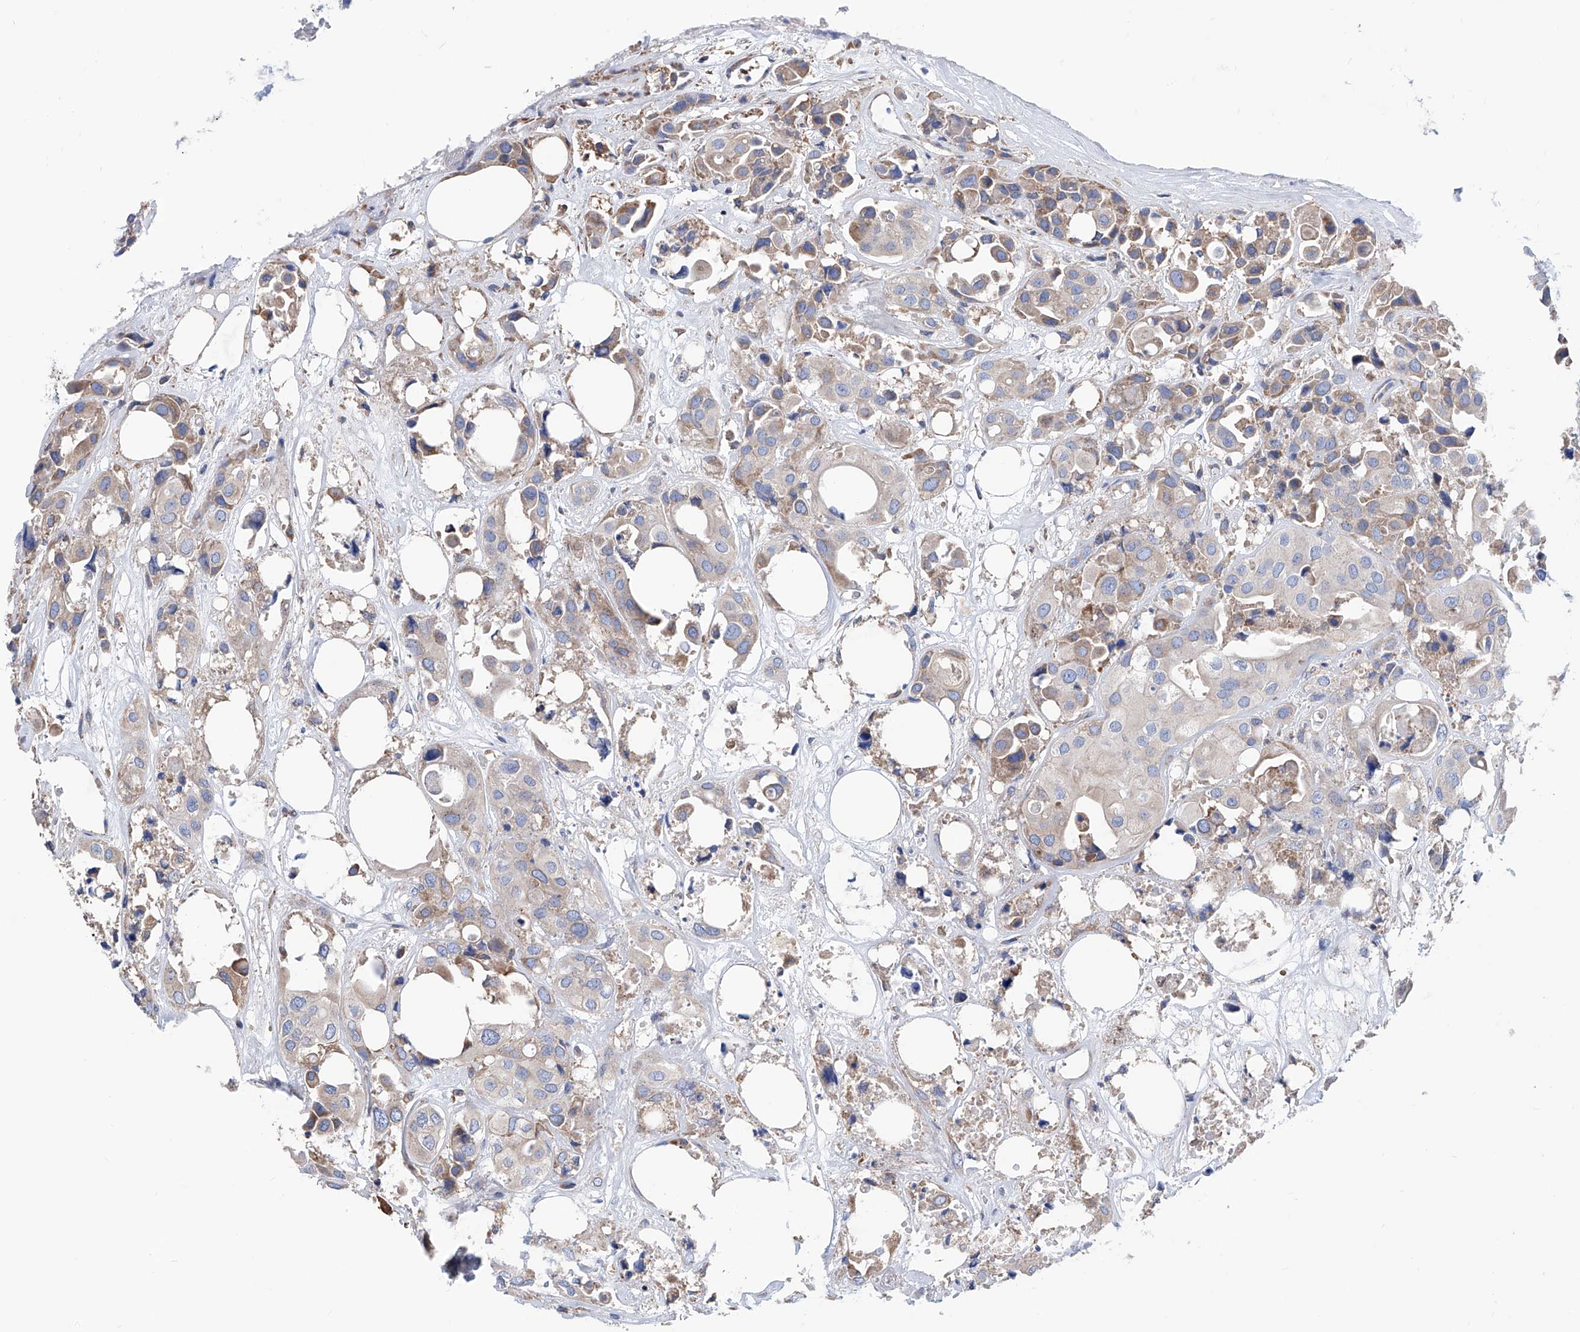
{"staining": {"intensity": "weak", "quantity": "<25%", "location": "cytoplasmic/membranous"}, "tissue": "urothelial cancer", "cell_type": "Tumor cells", "image_type": "cancer", "snomed": [{"axis": "morphology", "description": "Urothelial carcinoma, High grade"}, {"axis": "topography", "description": "Urinary bladder"}], "caption": "The IHC histopathology image has no significant positivity in tumor cells of urothelial carcinoma (high-grade) tissue.", "gene": "MAD2L1", "patient": {"sex": "male", "age": 64}}